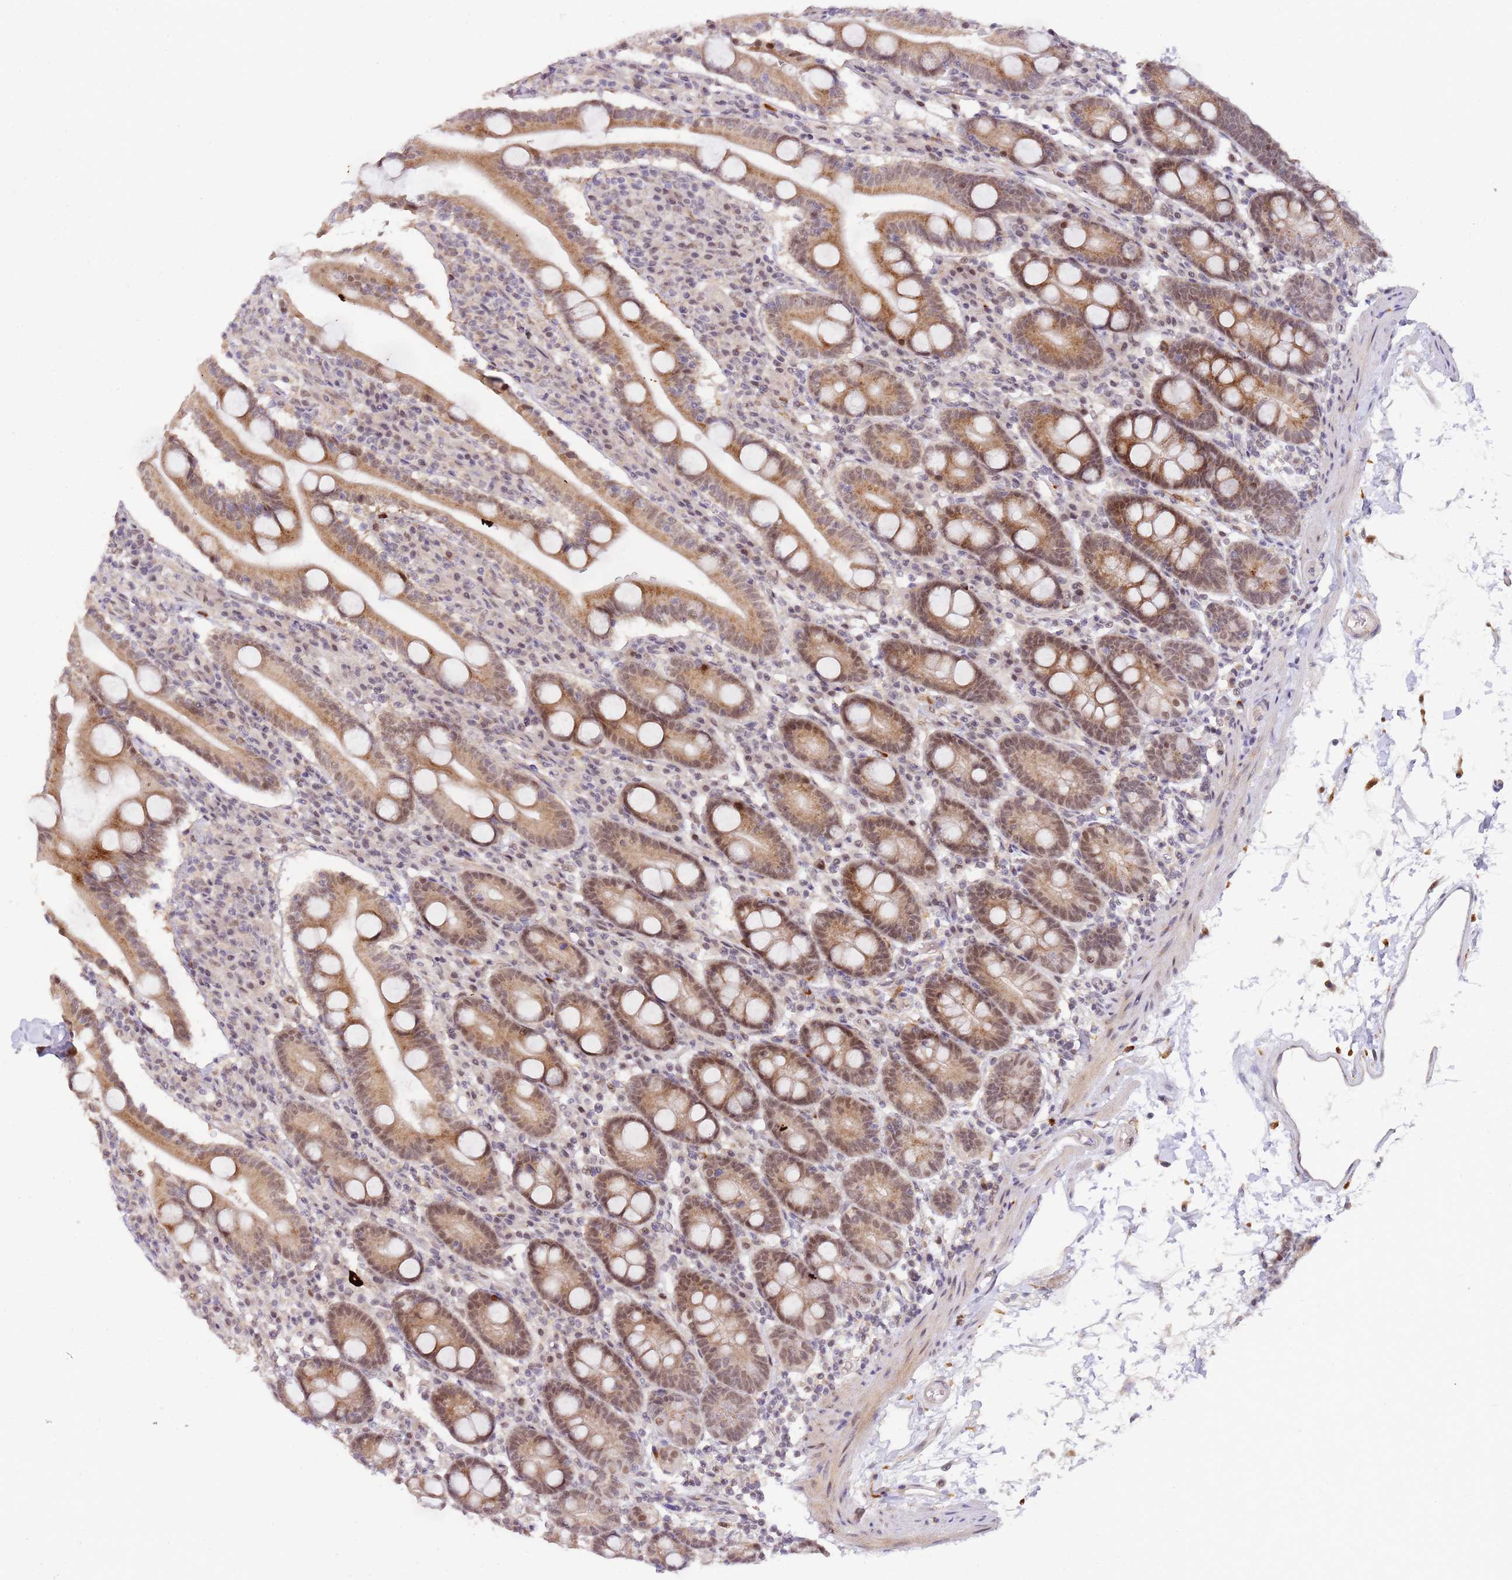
{"staining": {"intensity": "moderate", "quantity": ">75%", "location": "cytoplasmic/membranous,nuclear"}, "tissue": "duodenum", "cell_type": "Glandular cells", "image_type": "normal", "snomed": [{"axis": "morphology", "description": "Normal tissue, NOS"}, {"axis": "topography", "description": "Duodenum"}], "caption": "About >75% of glandular cells in unremarkable human duodenum exhibit moderate cytoplasmic/membranous,nuclear protein staining as visualized by brown immunohistochemical staining.", "gene": "LGALSL", "patient": {"sex": "male", "age": 35}}